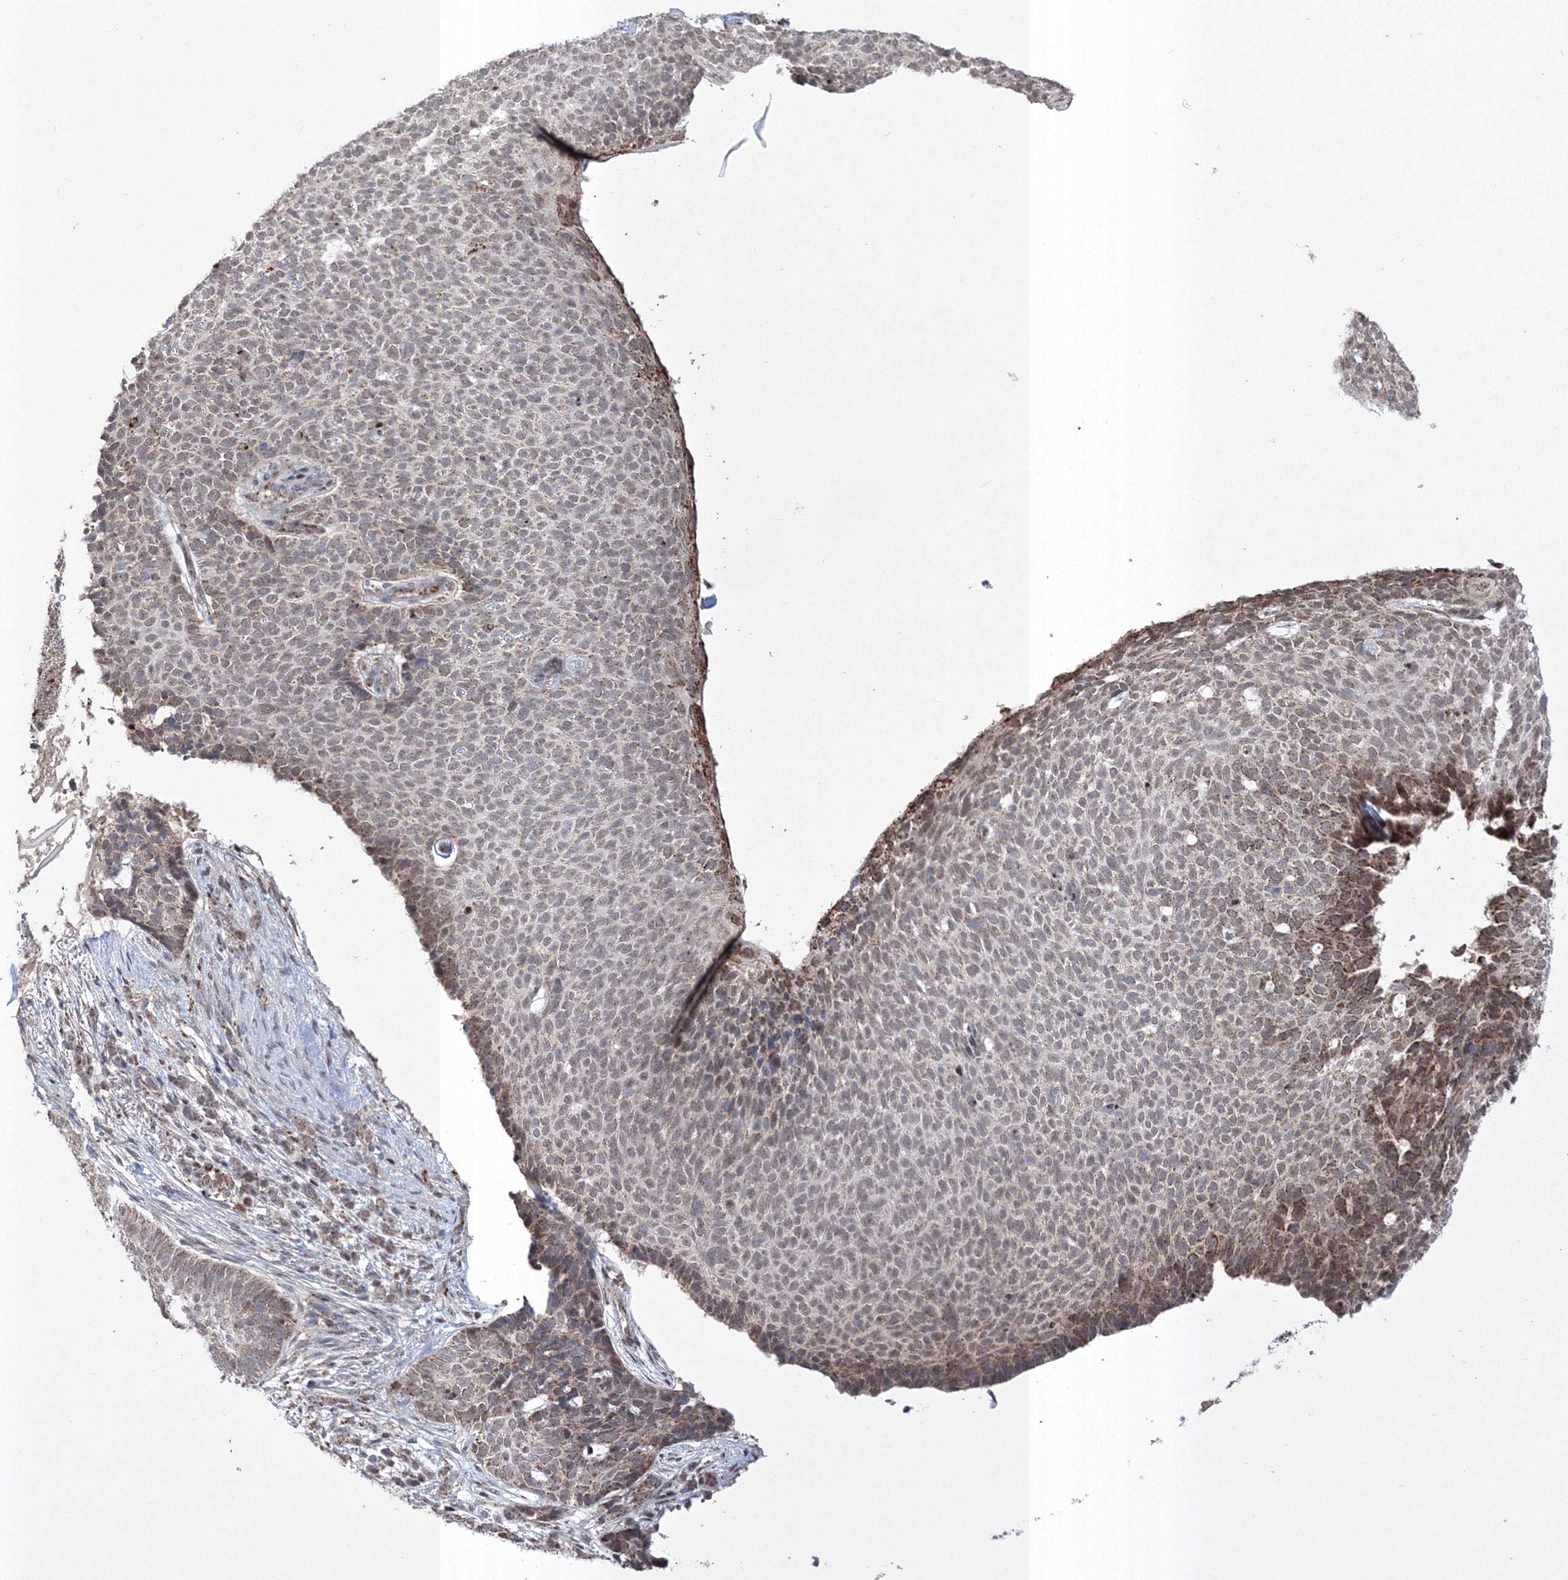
{"staining": {"intensity": "weak", "quantity": ">75%", "location": "cytoplasmic/membranous"}, "tissue": "skin cancer", "cell_type": "Tumor cells", "image_type": "cancer", "snomed": [{"axis": "morphology", "description": "Normal tissue, NOS"}, {"axis": "morphology", "description": "Basal cell carcinoma"}, {"axis": "topography", "description": "Skin"}], "caption": "A low amount of weak cytoplasmic/membranous expression is present in about >75% of tumor cells in skin cancer tissue.", "gene": "GRSF1", "patient": {"sex": "male", "age": 50}}